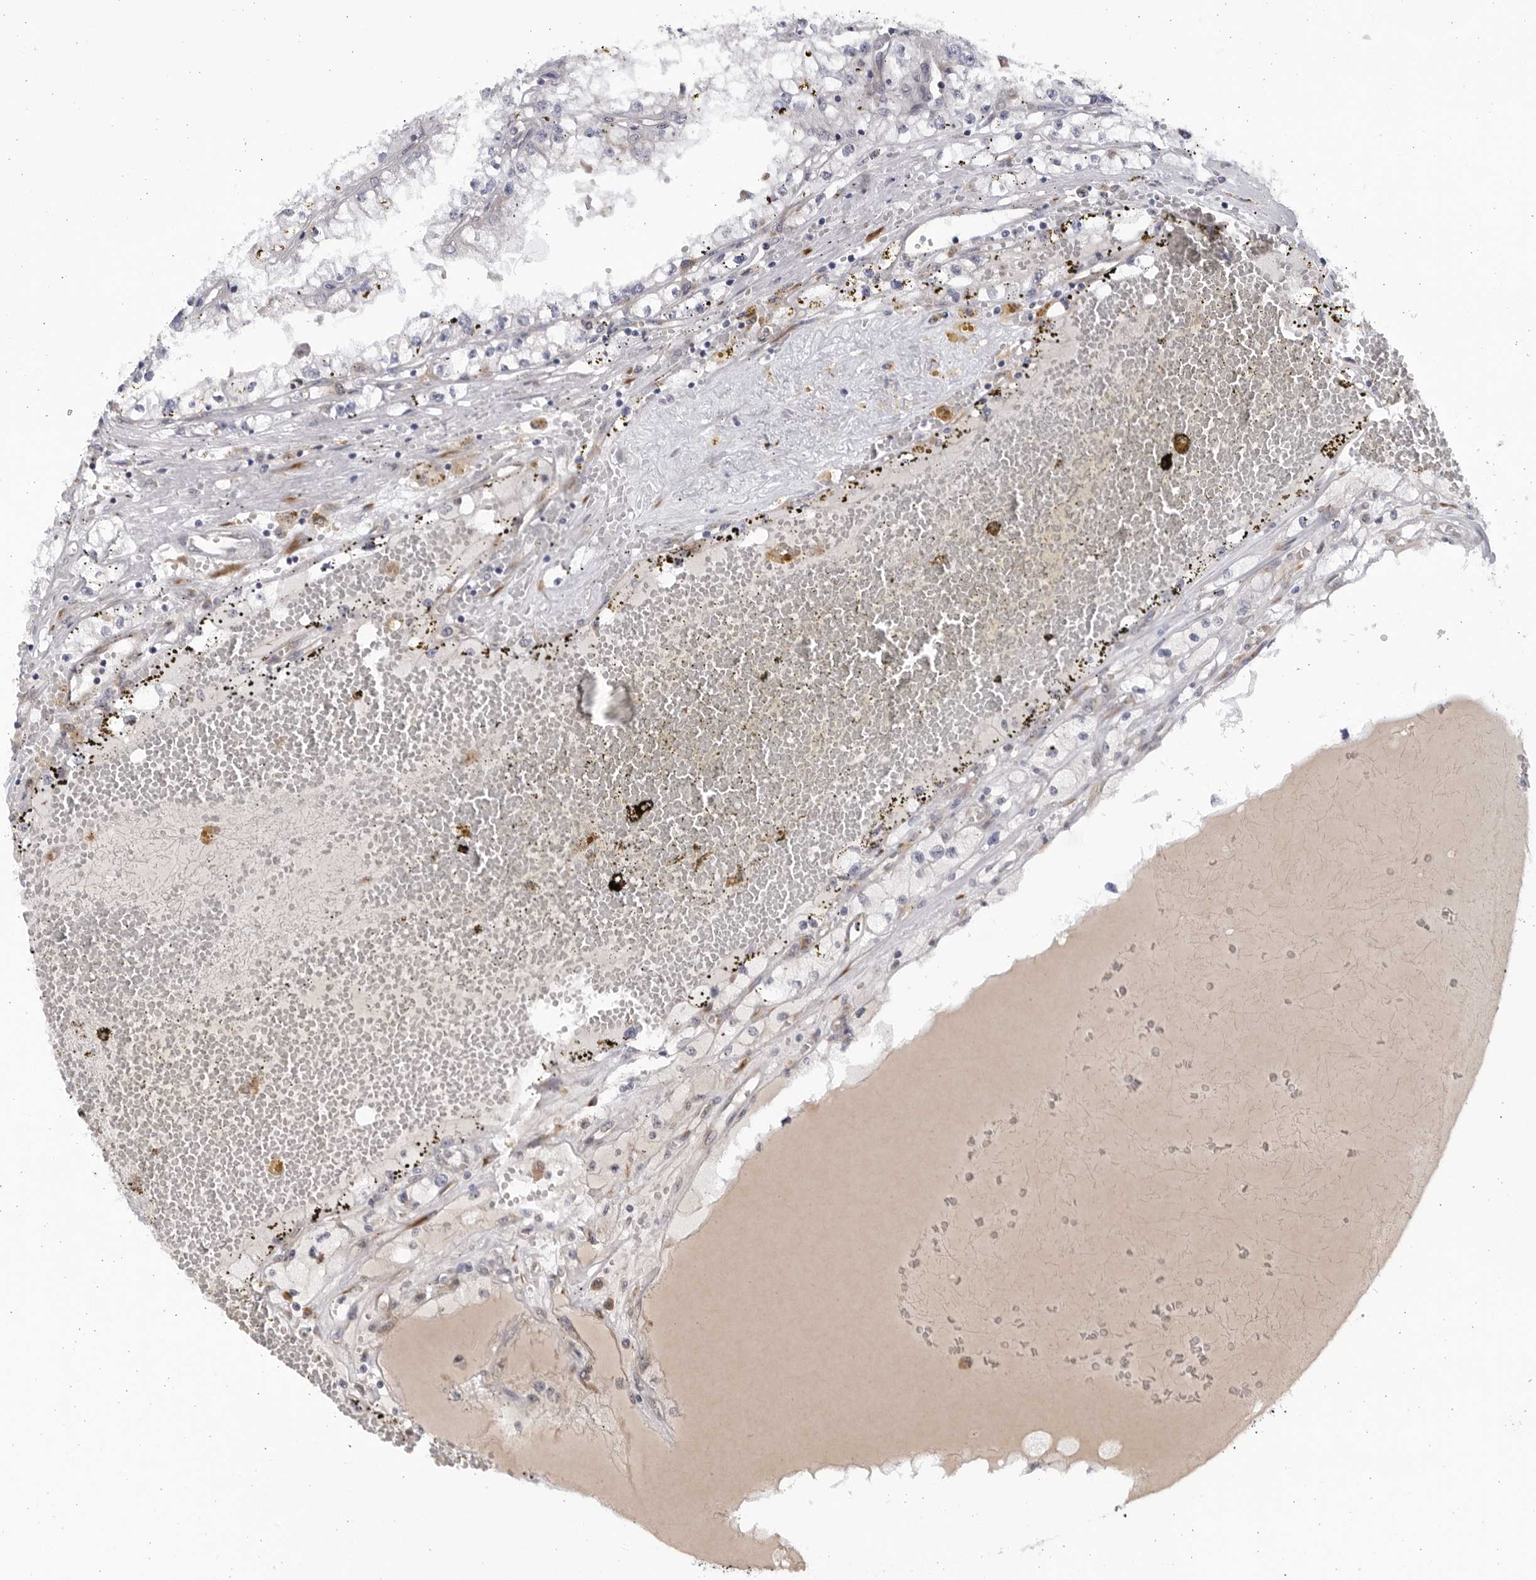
{"staining": {"intensity": "negative", "quantity": "none", "location": "none"}, "tissue": "renal cancer", "cell_type": "Tumor cells", "image_type": "cancer", "snomed": [{"axis": "morphology", "description": "Adenocarcinoma, NOS"}, {"axis": "topography", "description": "Kidney"}], "caption": "High magnification brightfield microscopy of renal adenocarcinoma stained with DAB (3,3'-diaminobenzidine) (brown) and counterstained with hematoxylin (blue): tumor cells show no significant positivity.", "gene": "BMP2K", "patient": {"sex": "male", "age": 56}}